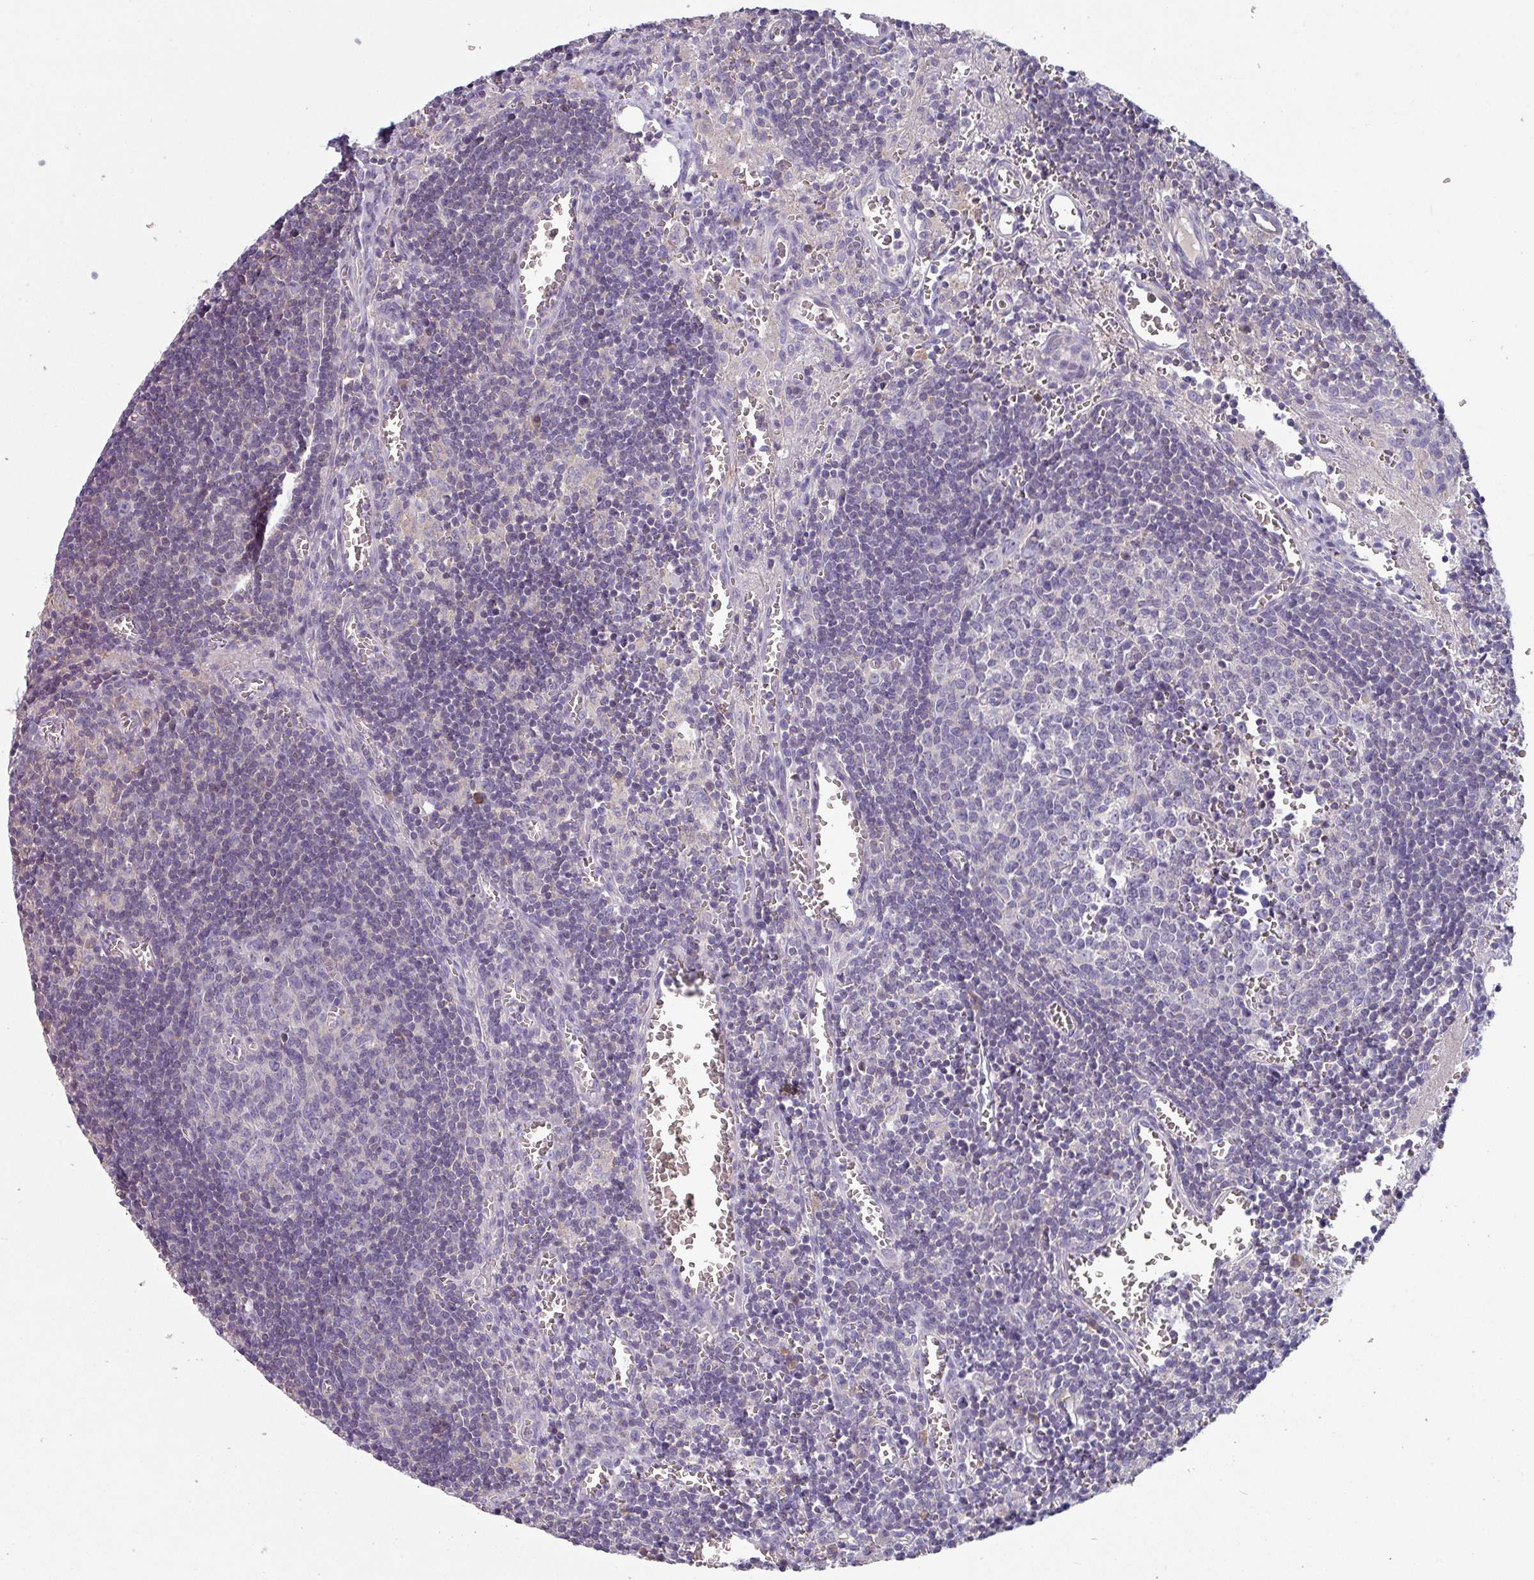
{"staining": {"intensity": "negative", "quantity": "none", "location": "none"}, "tissue": "lymph node", "cell_type": "Germinal center cells", "image_type": "normal", "snomed": [{"axis": "morphology", "description": "Normal tissue, NOS"}, {"axis": "topography", "description": "Lymph node"}], "caption": "Lymph node stained for a protein using IHC demonstrates no positivity germinal center cells.", "gene": "TMEM132A", "patient": {"sex": "male", "age": 50}}